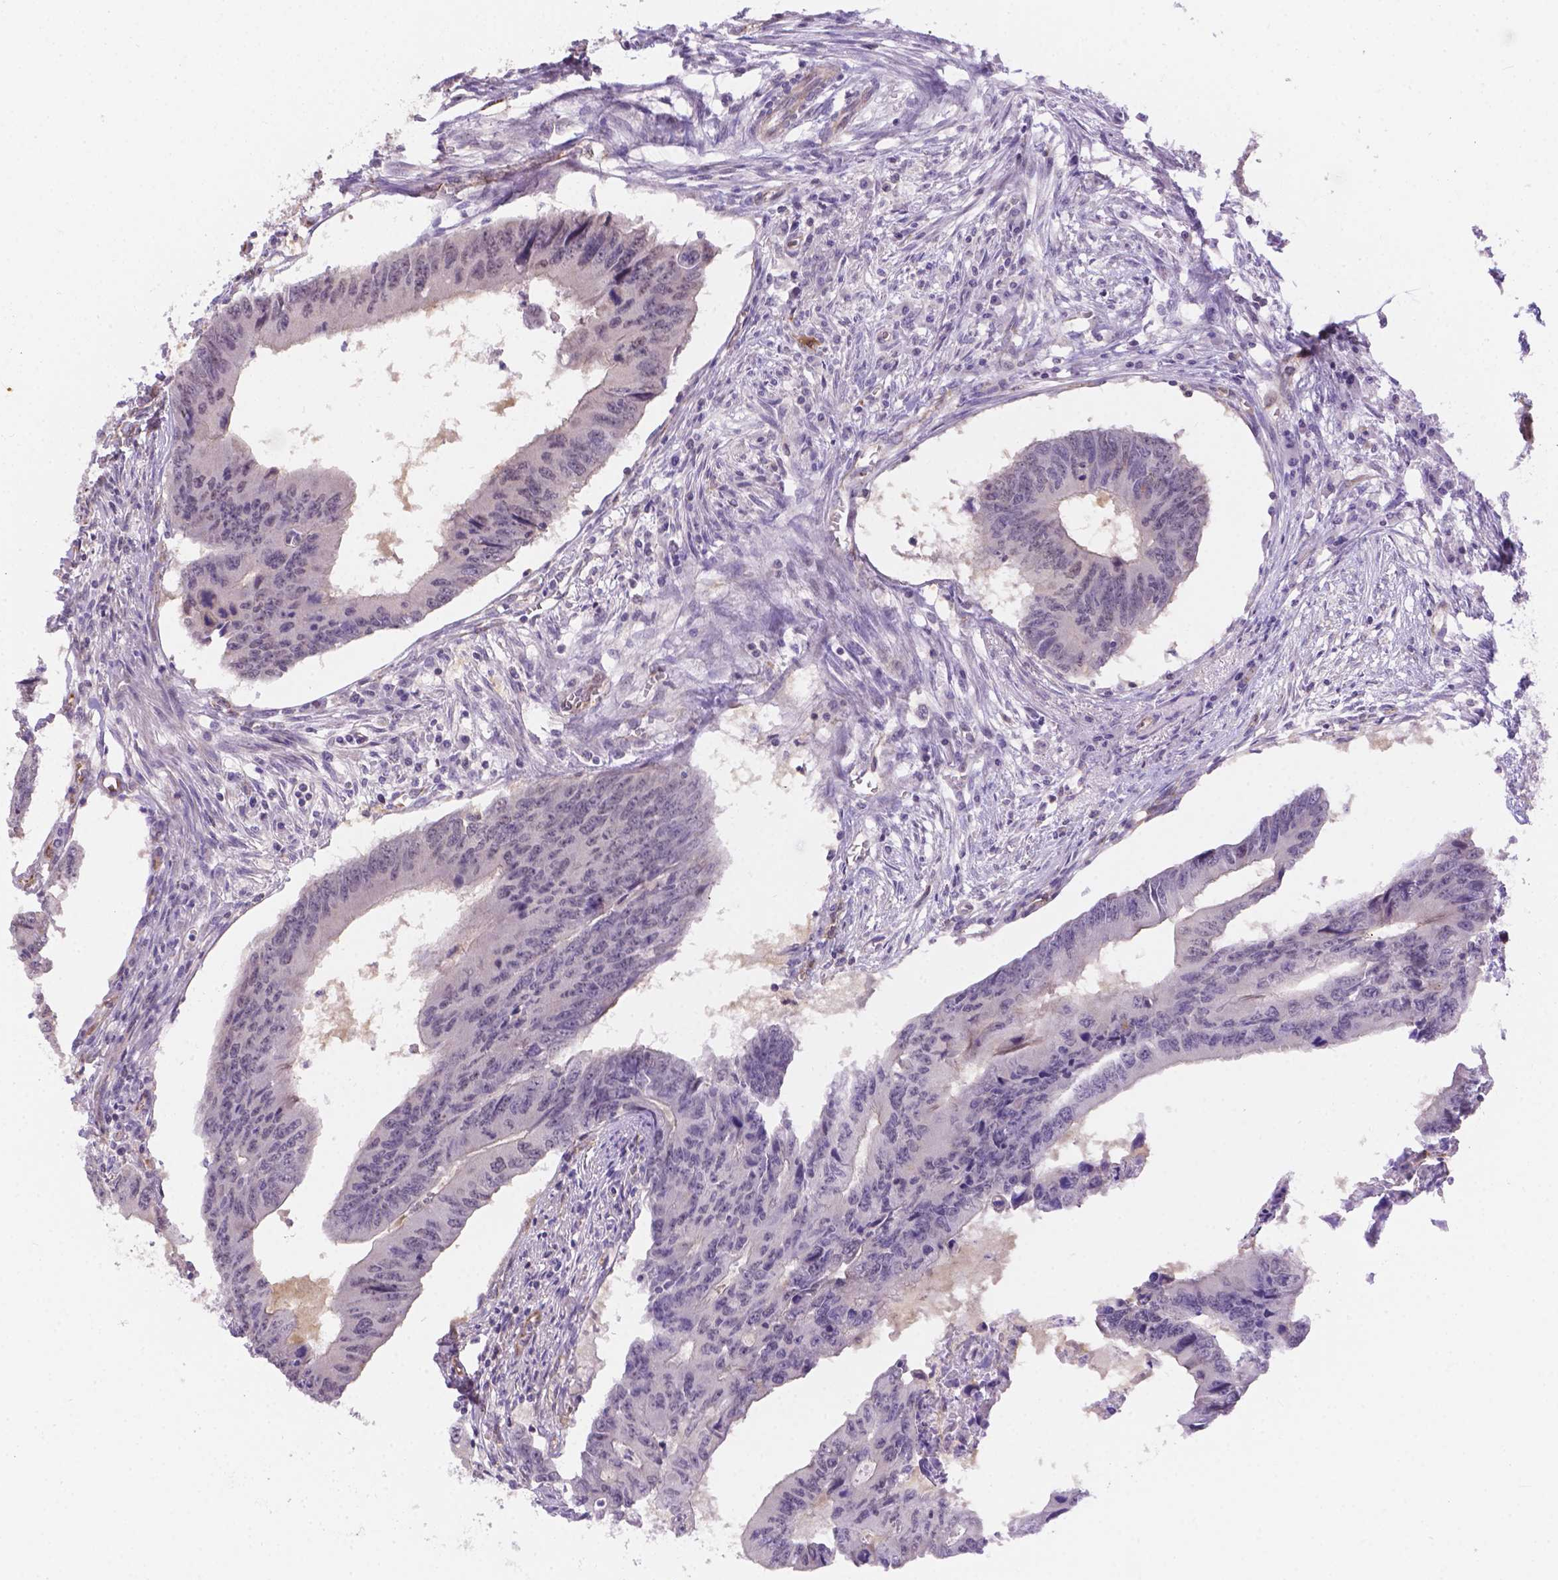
{"staining": {"intensity": "negative", "quantity": "none", "location": "none"}, "tissue": "colorectal cancer", "cell_type": "Tumor cells", "image_type": "cancer", "snomed": [{"axis": "morphology", "description": "Adenocarcinoma, NOS"}, {"axis": "topography", "description": "Colon"}], "caption": "There is no significant expression in tumor cells of colorectal cancer (adenocarcinoma).", "gene": "NXPE2", "patient": {"sex": "male", "age": 53}}